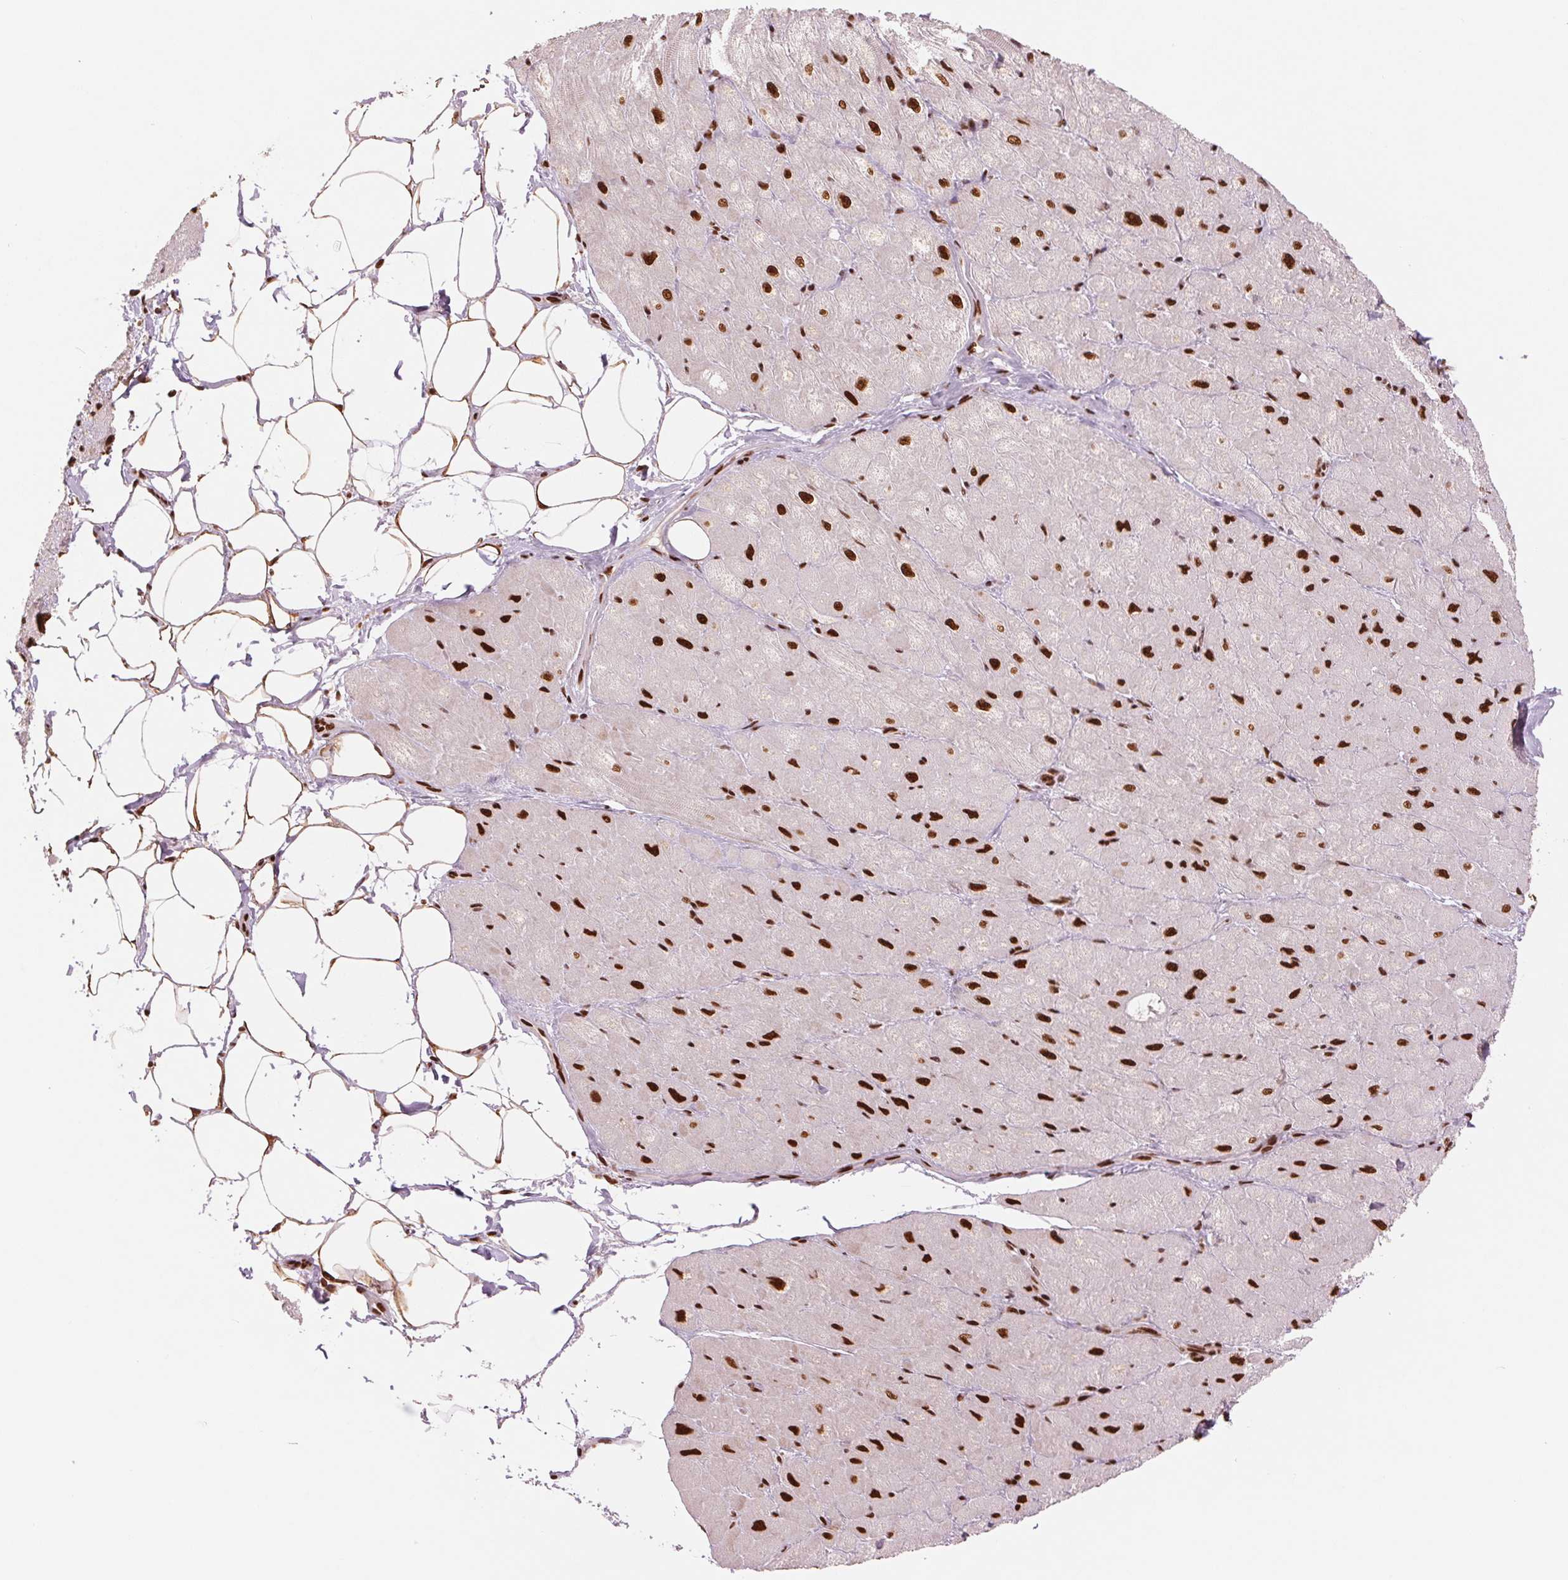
{"staining": {"intensity": "strong", "quantity": "25%-75%", "location": "nuclear"}, "tissue": "heart muscle", "cell_type": "Cardiomyocytes", "image_type": "normal", "snomed": [{"axis": "morphology", "description": "Normal tissue, NOS"}, {"axis": "topography", "description": "Heart"}], "caption": "Immunohistochemistry histopathology image of normal heart muscle: heart muscle stained using immunohistochemistry (IHC) demonstrates high levels of strong protein expression localized specifically in the nuclear of cardiomyocytes, appearing as a nuclear brown color.", "gene": "TTLL9", "patient": {"sex": "male", "age": 62}}